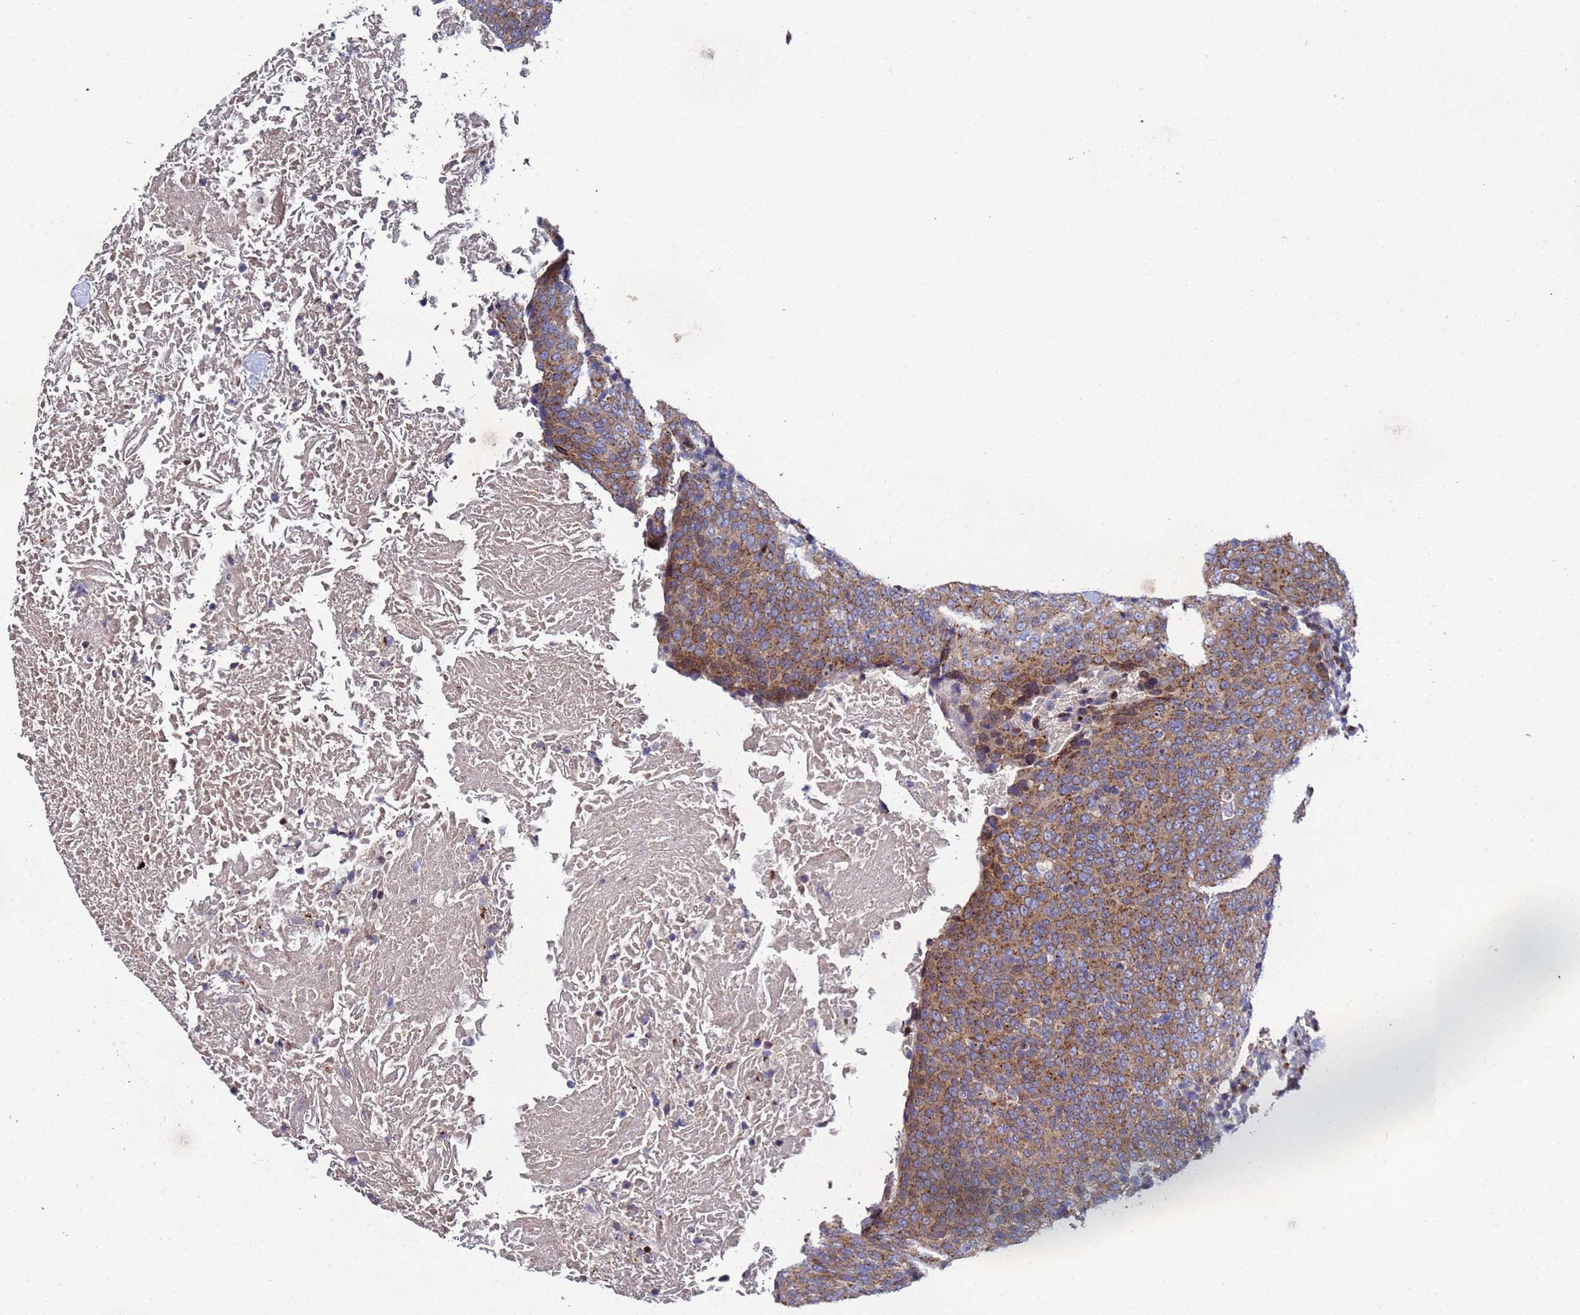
{"staining": {"intensity": "moderate", "quantity": ">75%", "location": "cytoplasmic/membranous"}, "tissue": "head and neck cancer", "cell_type": "Tumor cells", "image_type": "cancer", "snomed": [{"axis": "morphology", "description": "Squamous cell carcinoma, NOS"}, {"axis": "morphology", "description": "Squamous cell carcinoma, metastatic, NOS"}, {"axis": "topography", "description": "Lymph node"}, {"axis": "topography", "description": "Head-Neck"}], "caption": "Tumor cells display medium levels of moderate cytoplasmic/membranous positivity in about >75% of cells in head and neck metastatic squamous cell carcinoma.", "gene": "NSUN6", "patient": {"sex": "male", "age": 62}}